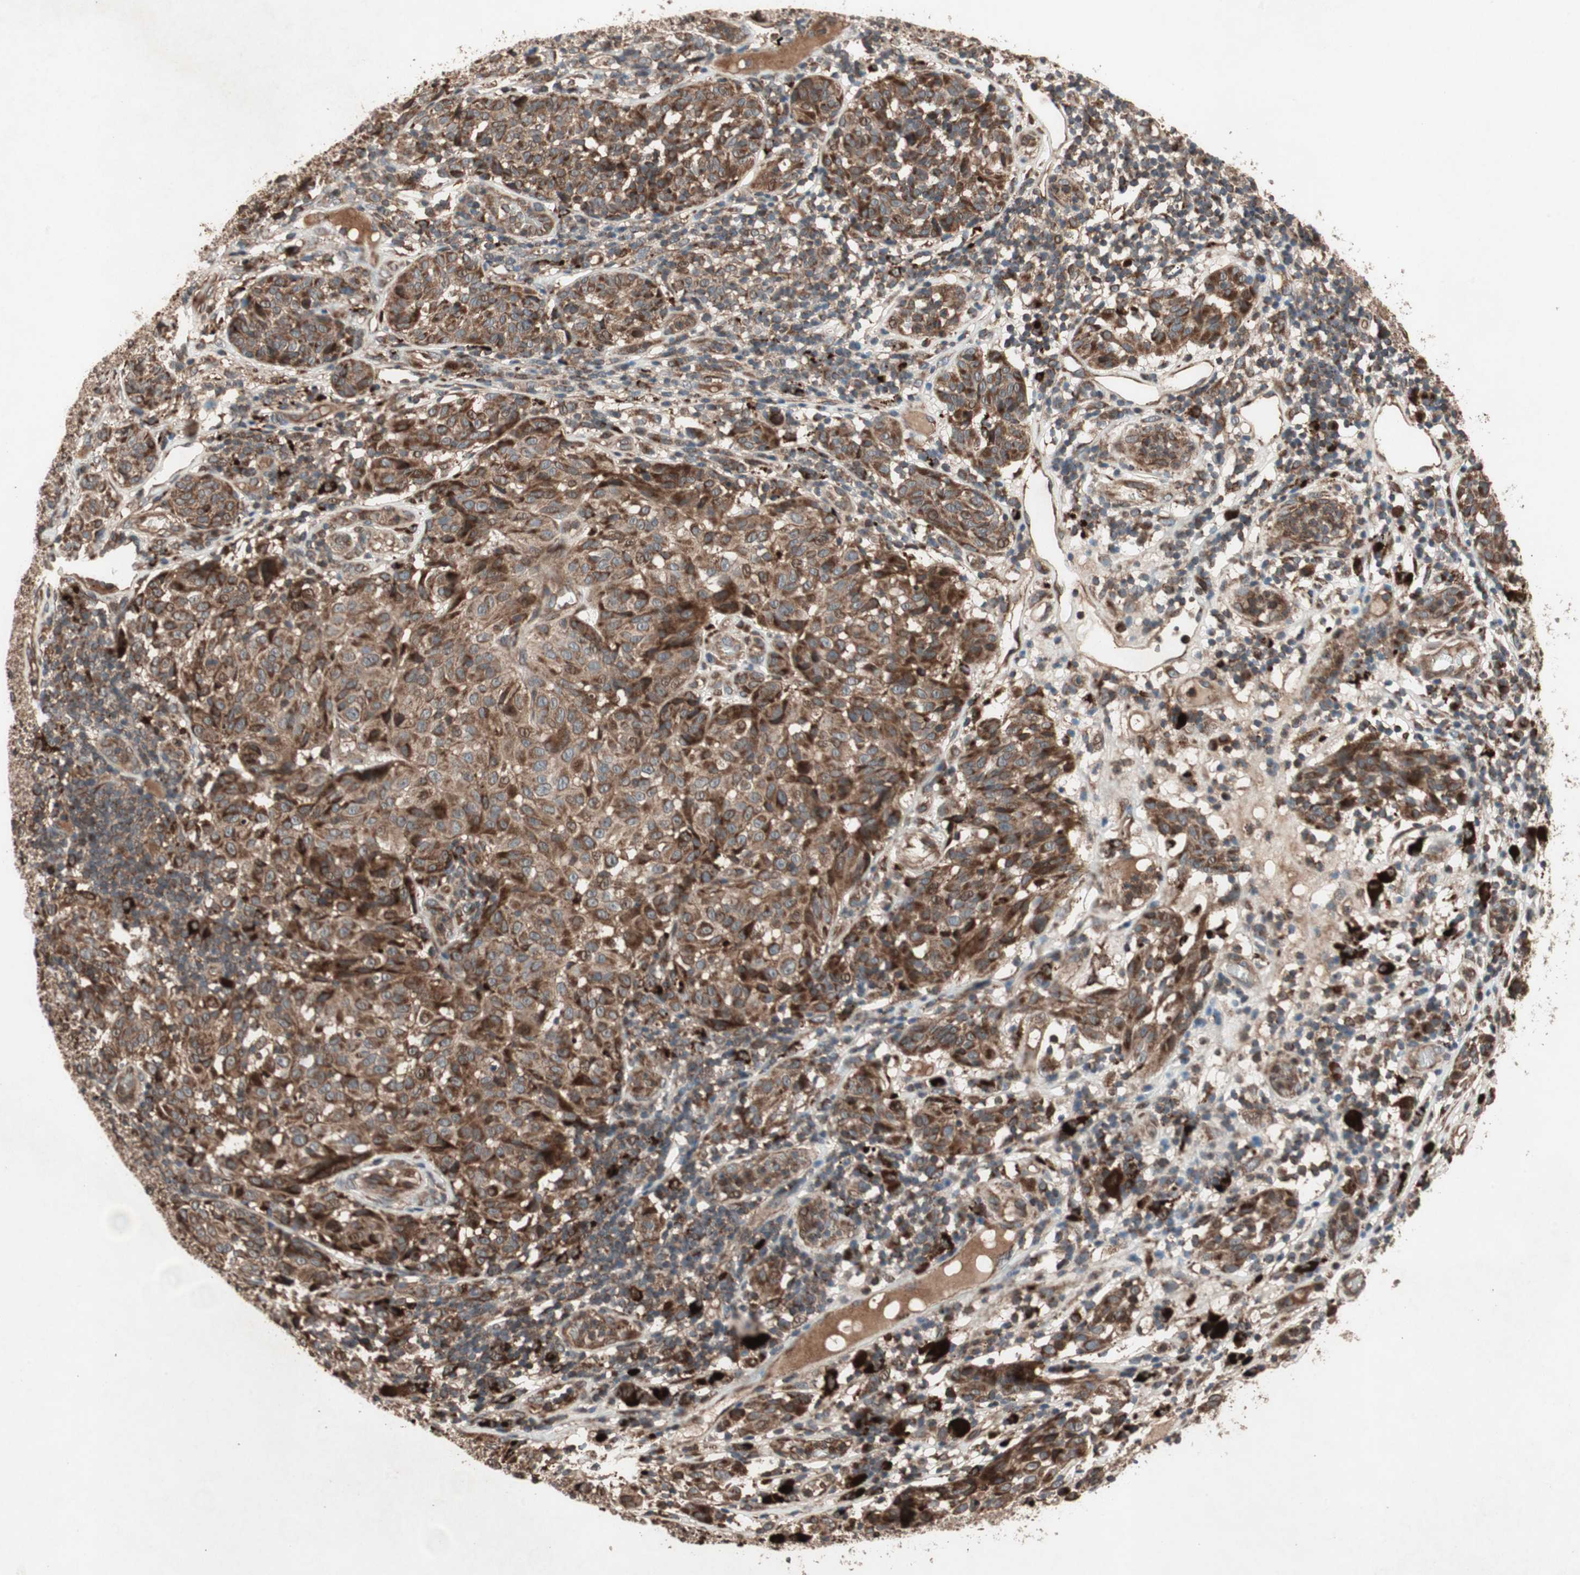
{"staining": {"intensity": "strong", "quantity": ">75%", "location": "cytoplasmic/membranous"}, "tissue": "melanoma", "cell_type": "Tumor cells", "image_type": "cancer", "snomed": [{"axis": "morphology", "description": "Malignant melanoma, NOS"}, {"axis": "topography", "description": "Skin"}], "caption": "Malignant melanoma was stained to show a protein in brown. There is high levels of strong cytoplasmic/membranous expression in about >75% of tumor cells.", "gene": "RAB1A", "patient": {"sex": "female", "age": 46}}